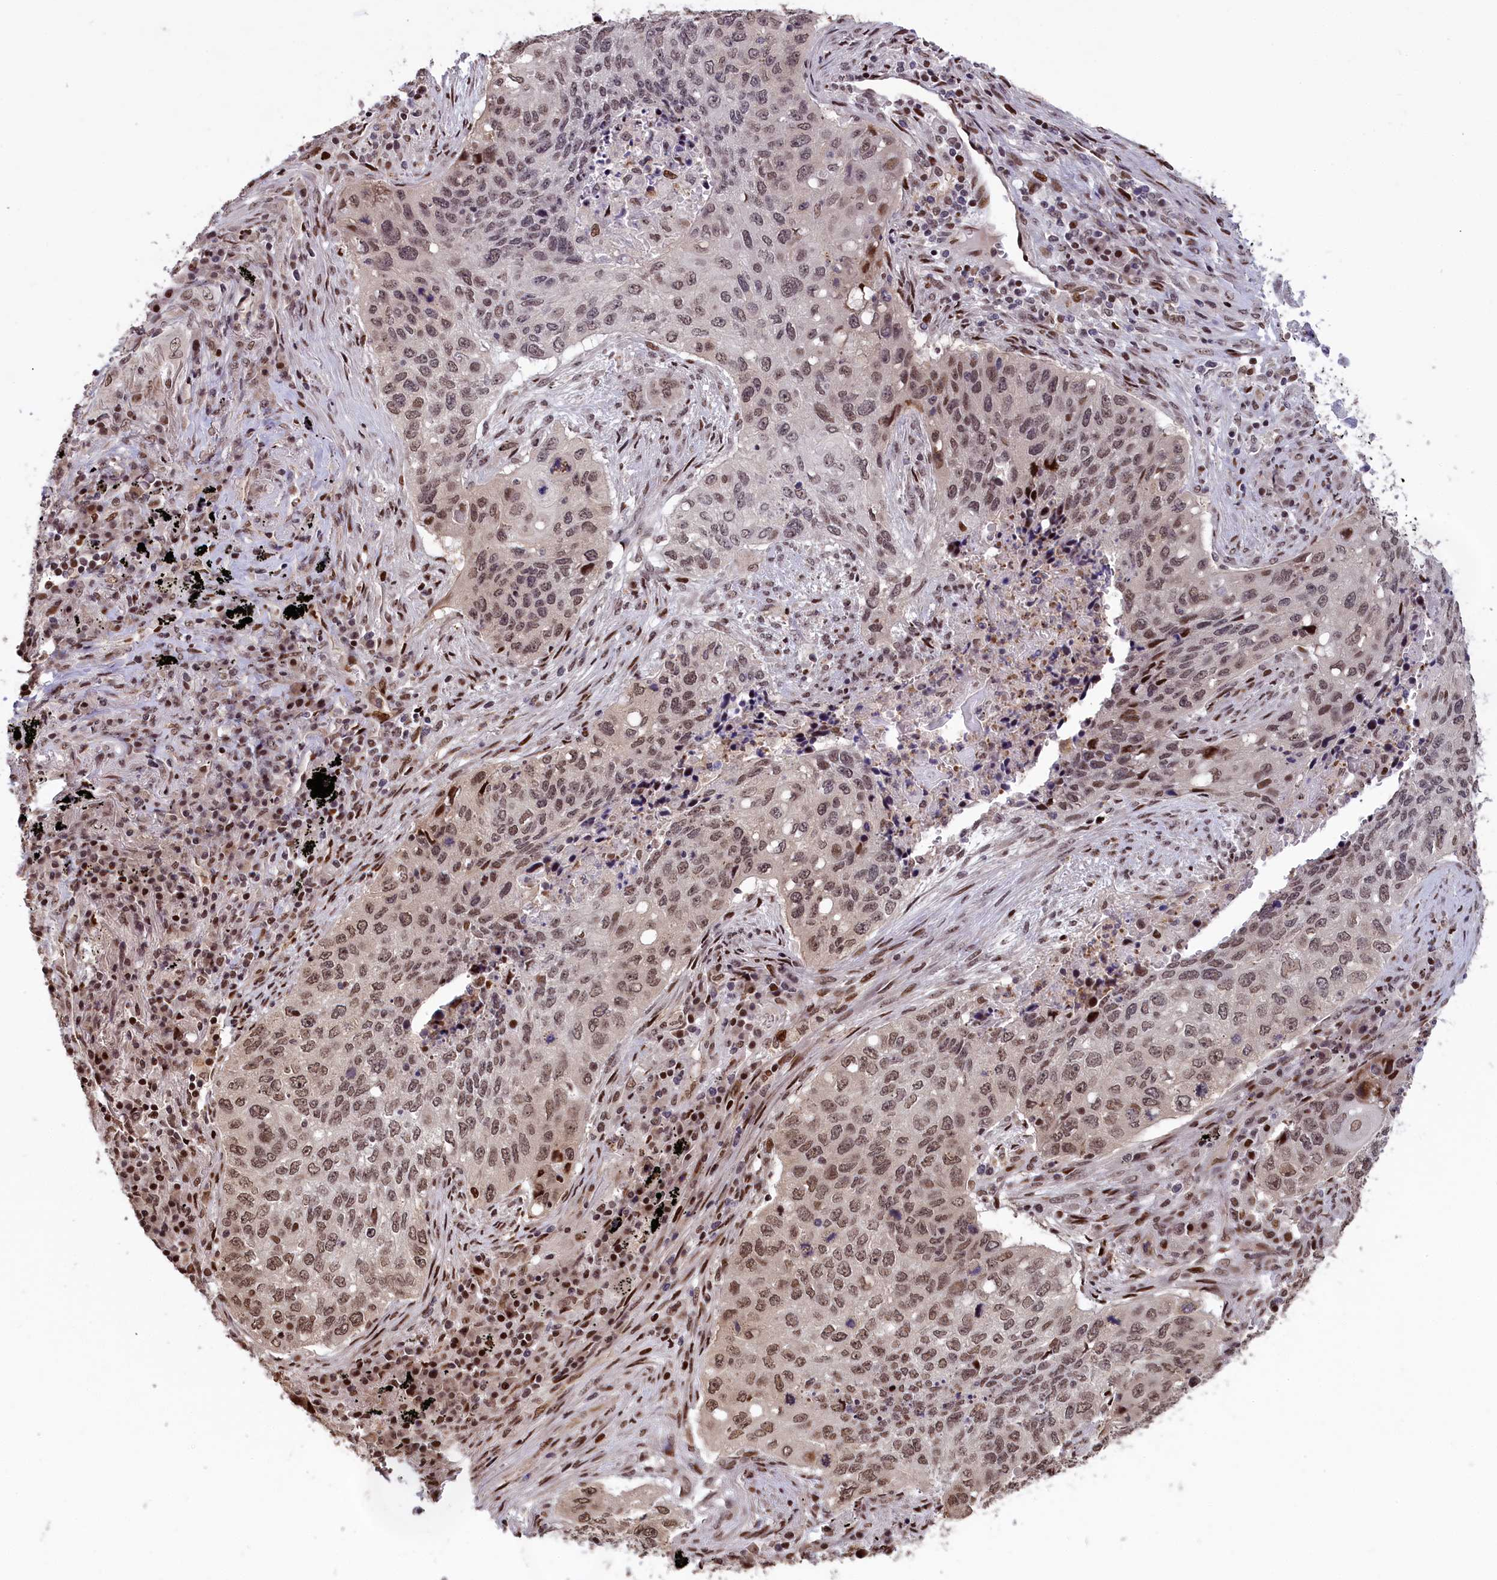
{"staining": {"intensity": "moderate", "quantity": ">75%", "location": "nuclear"}, "tissue": "lung cancer", "cell_type": "Tumor cells", "image_type": "cancer", "snomed": [{"axis": "morphology", "description": "Squamous cell carcinoma, NOS"}, {"axis": "topography", "description": "Lung"}], "caption": "Protein staining by IHC reveals moderate nuclear staining in about >75% of tumor cells in lung cancer.", "gene": "RELB", "patient": {"sex": "female", "age": 63}}